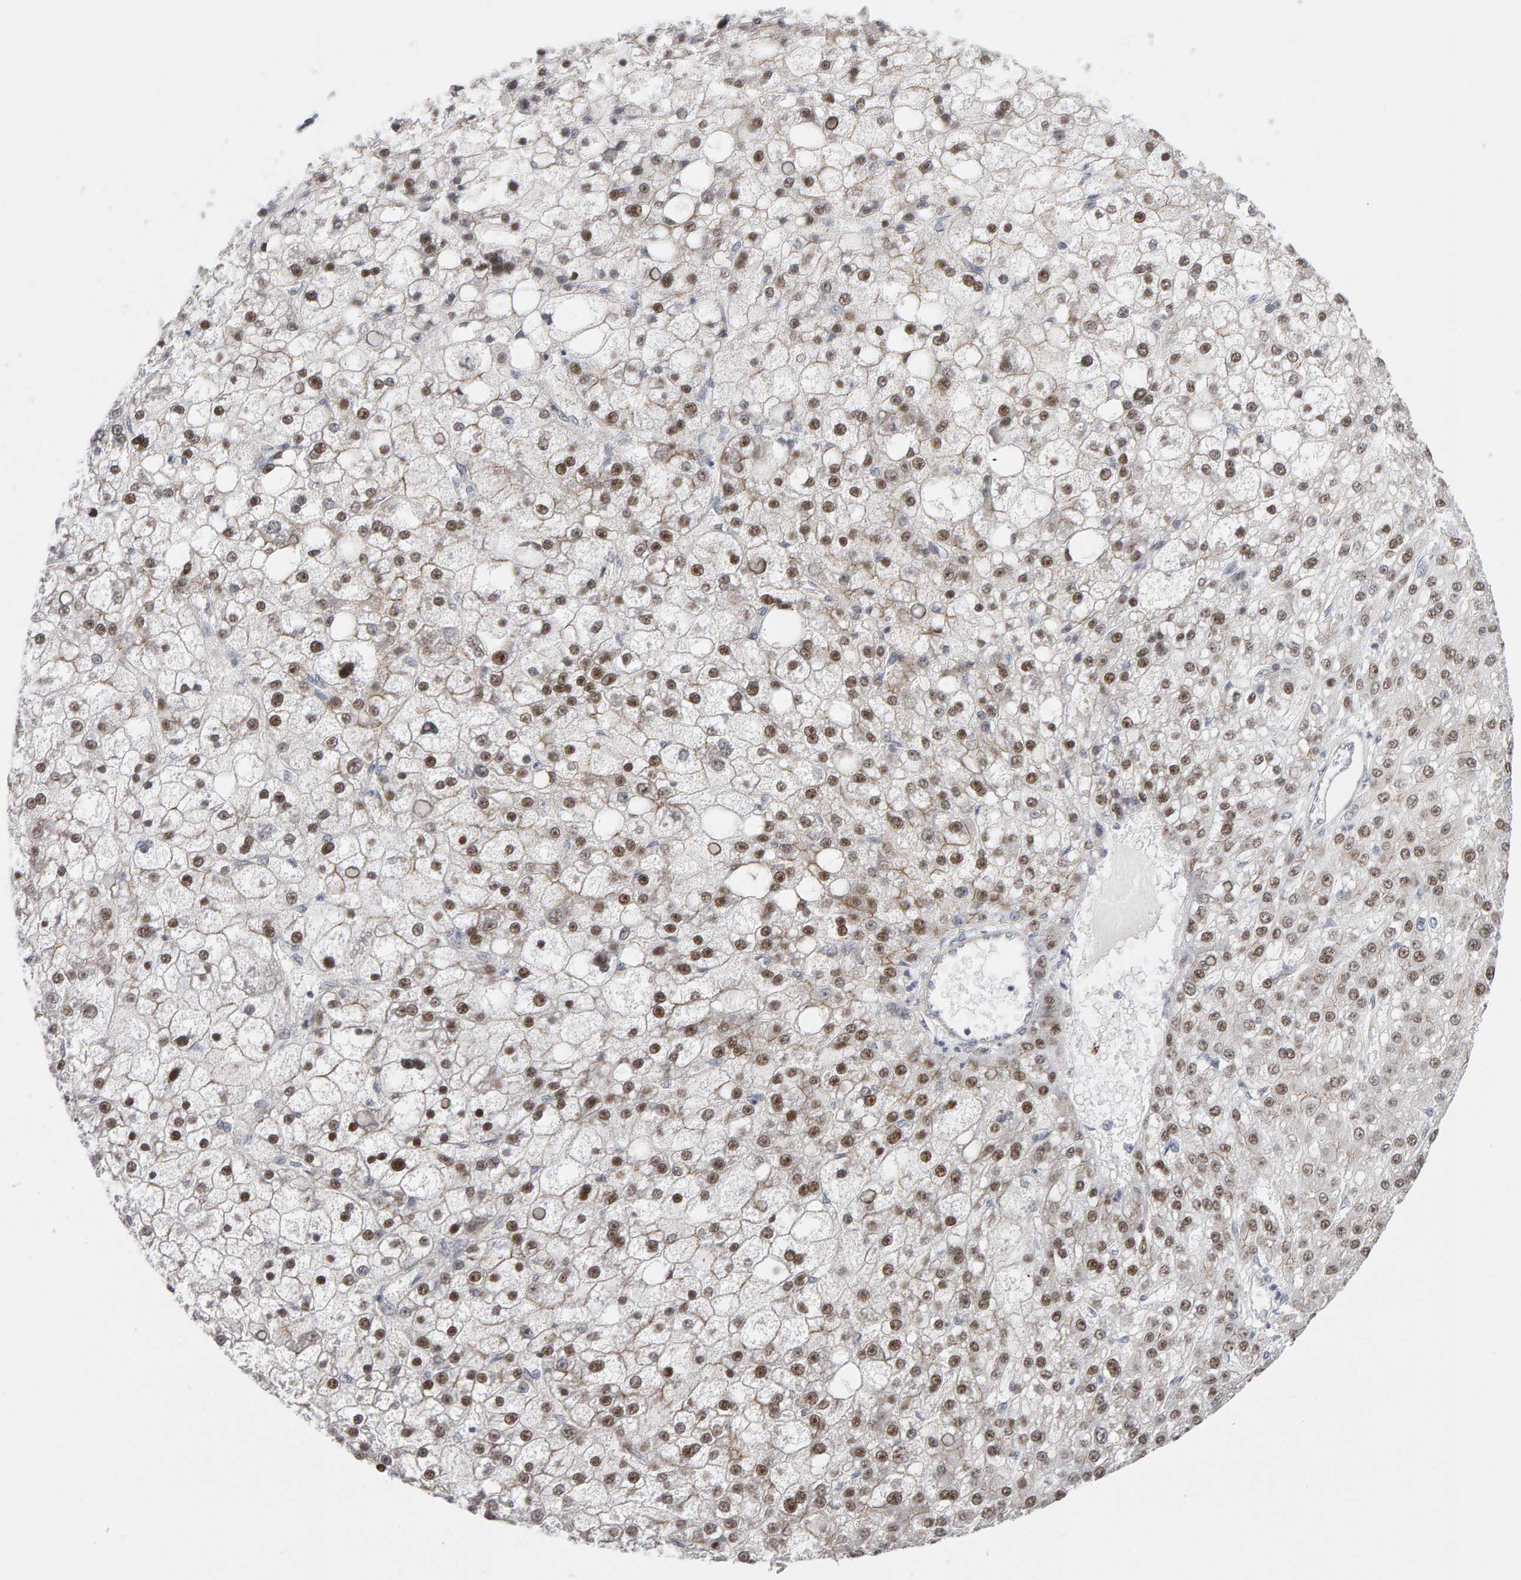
{"staining": {"intensity": "moderate", "quantity": ">75%", "location": "nuclear"}, "tissue": "liver cancer", "cell_type": "Tumor cells", "image_type": "cancer", "snomed": [{"axis": "morphology", "description": "Carcinoma, Hepatocellular, NOS"}, {"axis": "topography", "description": "Liver"}], "caption": "The photomicrograph reveals staining of liver cancer (hepatocellular carcinoma), revealing moderate nuclear protein positivity (brown color) within tumor cells.", "gene": "HNF4A", "patient": {"sex": "male", "age": 67}}